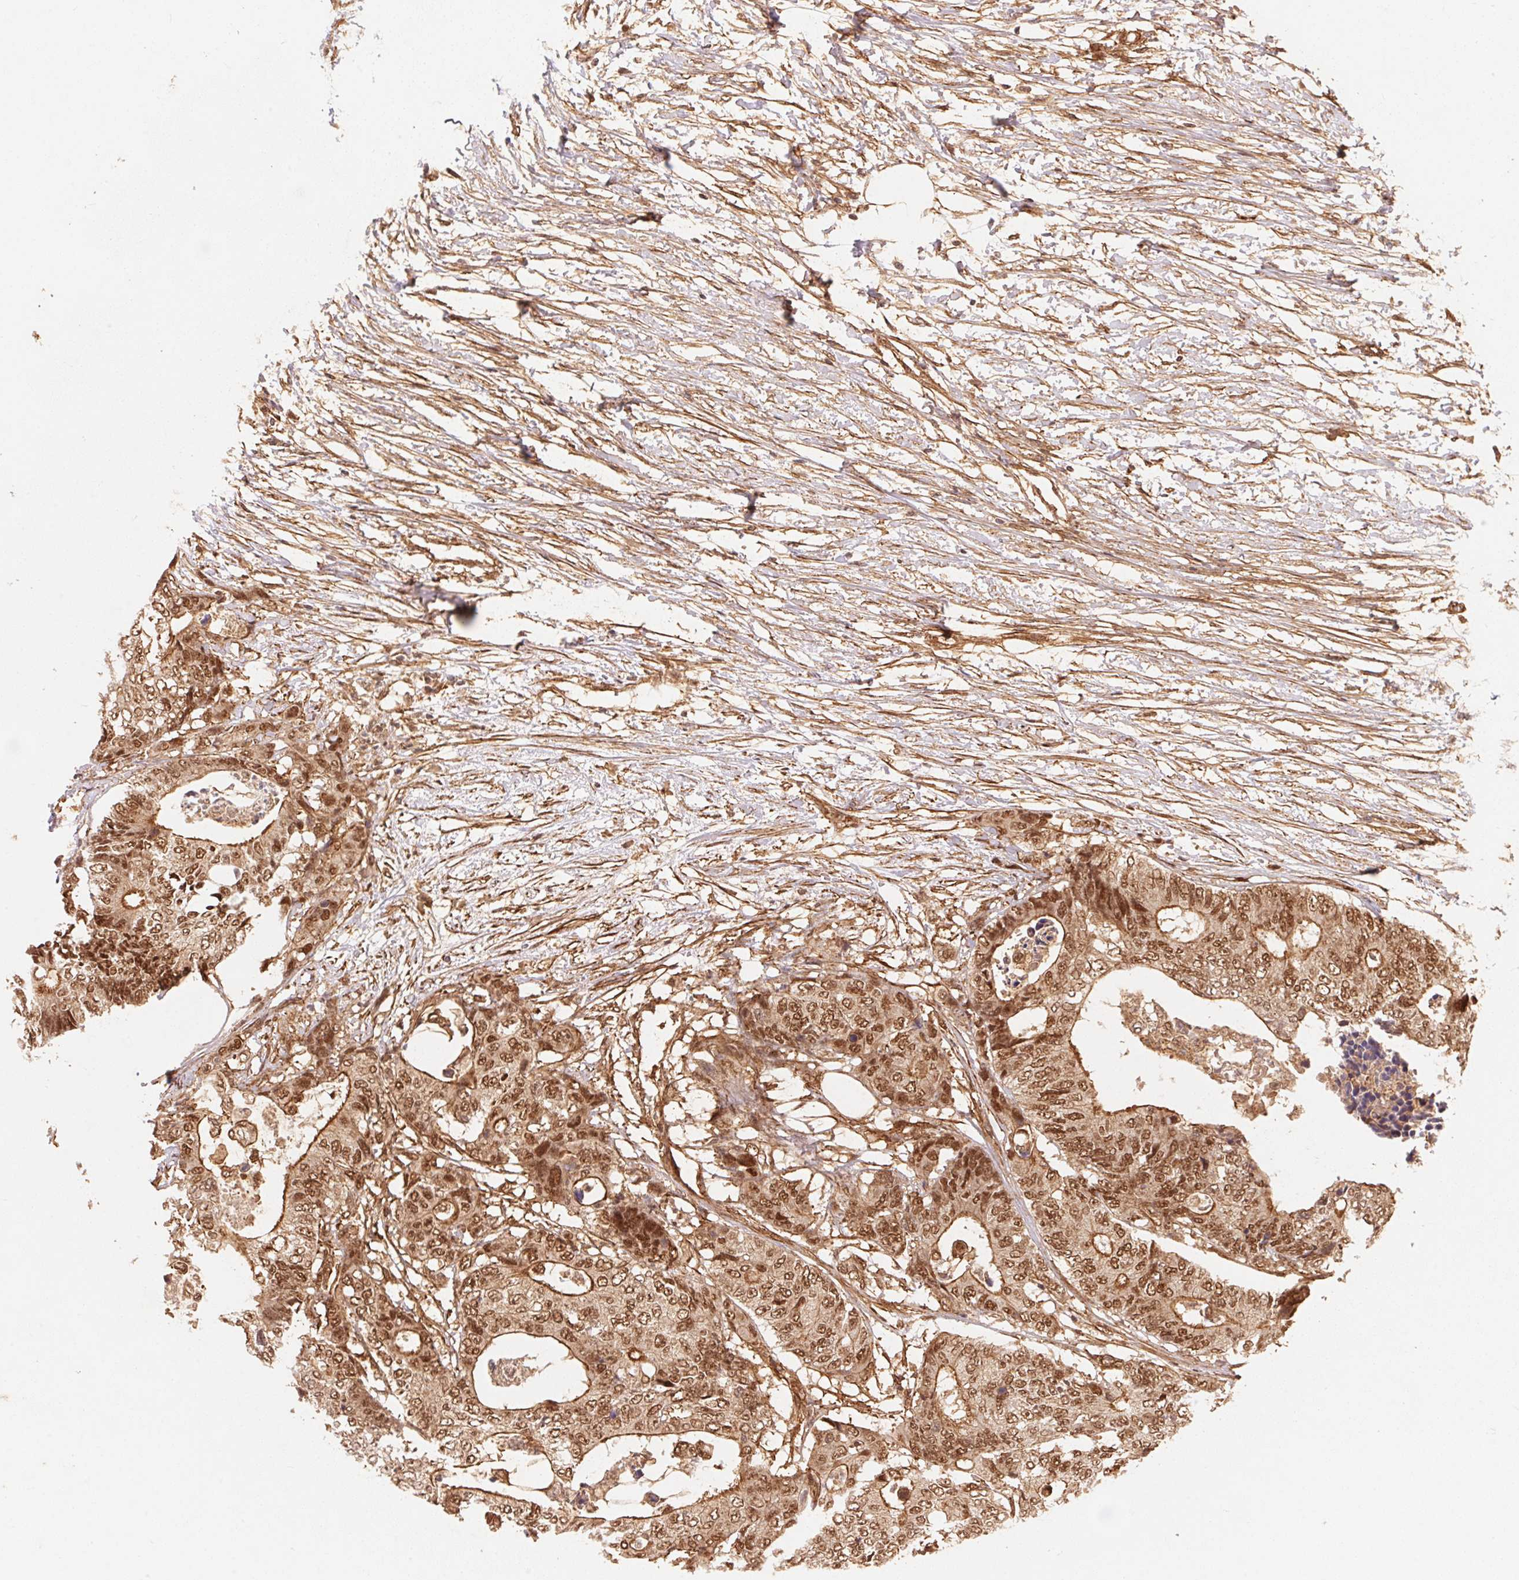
{"staining": {"intensity": "moderate", "quantity": ">75%", "location": "cytoplasmic/membranous,nuclear"}, "tissue": "colorectal cancer", "cell_type": "Tumor cells", "image_type": "cancer", "snomed": [{"axis": "morphology", "description": "Adenocarcinoma, NOS"}, {"axis": "topography", "description": "Colon"}], "caption": "Protein staining of adenocarcinoma (colorectal) tissue demonstrates moderate cytoplasmic/membranous and nuclear staining in about >75% of tumor cells. (DAB (3,3'-diaminobenzidine) IHC with brightfield microscopy, high magnification).", "gene": "TNIP2", "patient": {"sex": "female", "age": 48}}